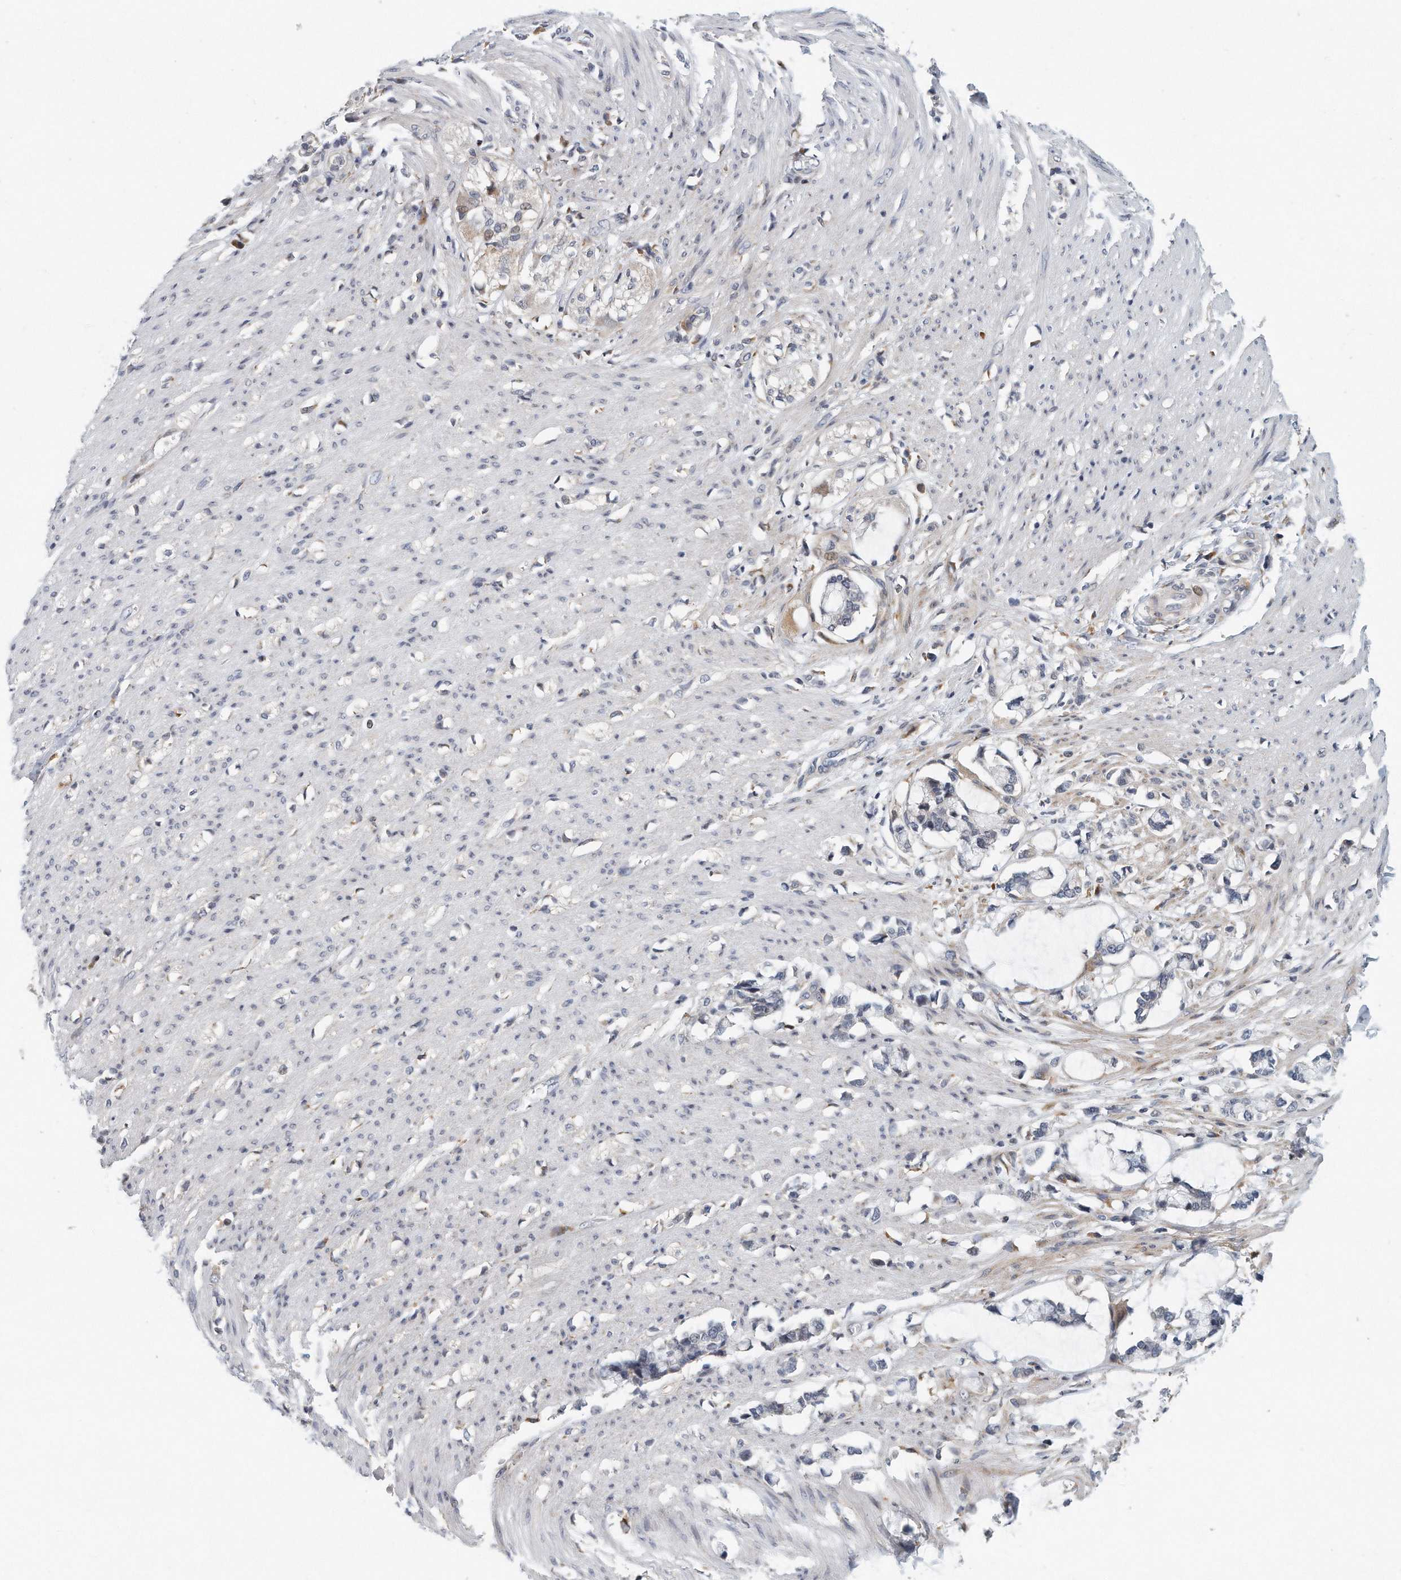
{"staining": {"intensity": "negative", "quantity": "none", "location": "none"}, "tissue": "smooth muscle", "cell_type": "Smooth muscle cells", "image_type": "normal", "snomed": [{"axis": "morphology", "description": "Normal tissue, NOS"}, {"axis": "morphology", "description": "Adenocarcinoma, NOS"}, {"axis": "topography", "description": "Colon"}, {"axis": "topography", "description": "Peripheral nerve tissue"}], "caption": "This is an IHC micrograph of normal human smooth muscle. There is no positivity in smooth muscle cells.", "gene": "VLDLR", "patient": {"sex": "male", "age": 14}}